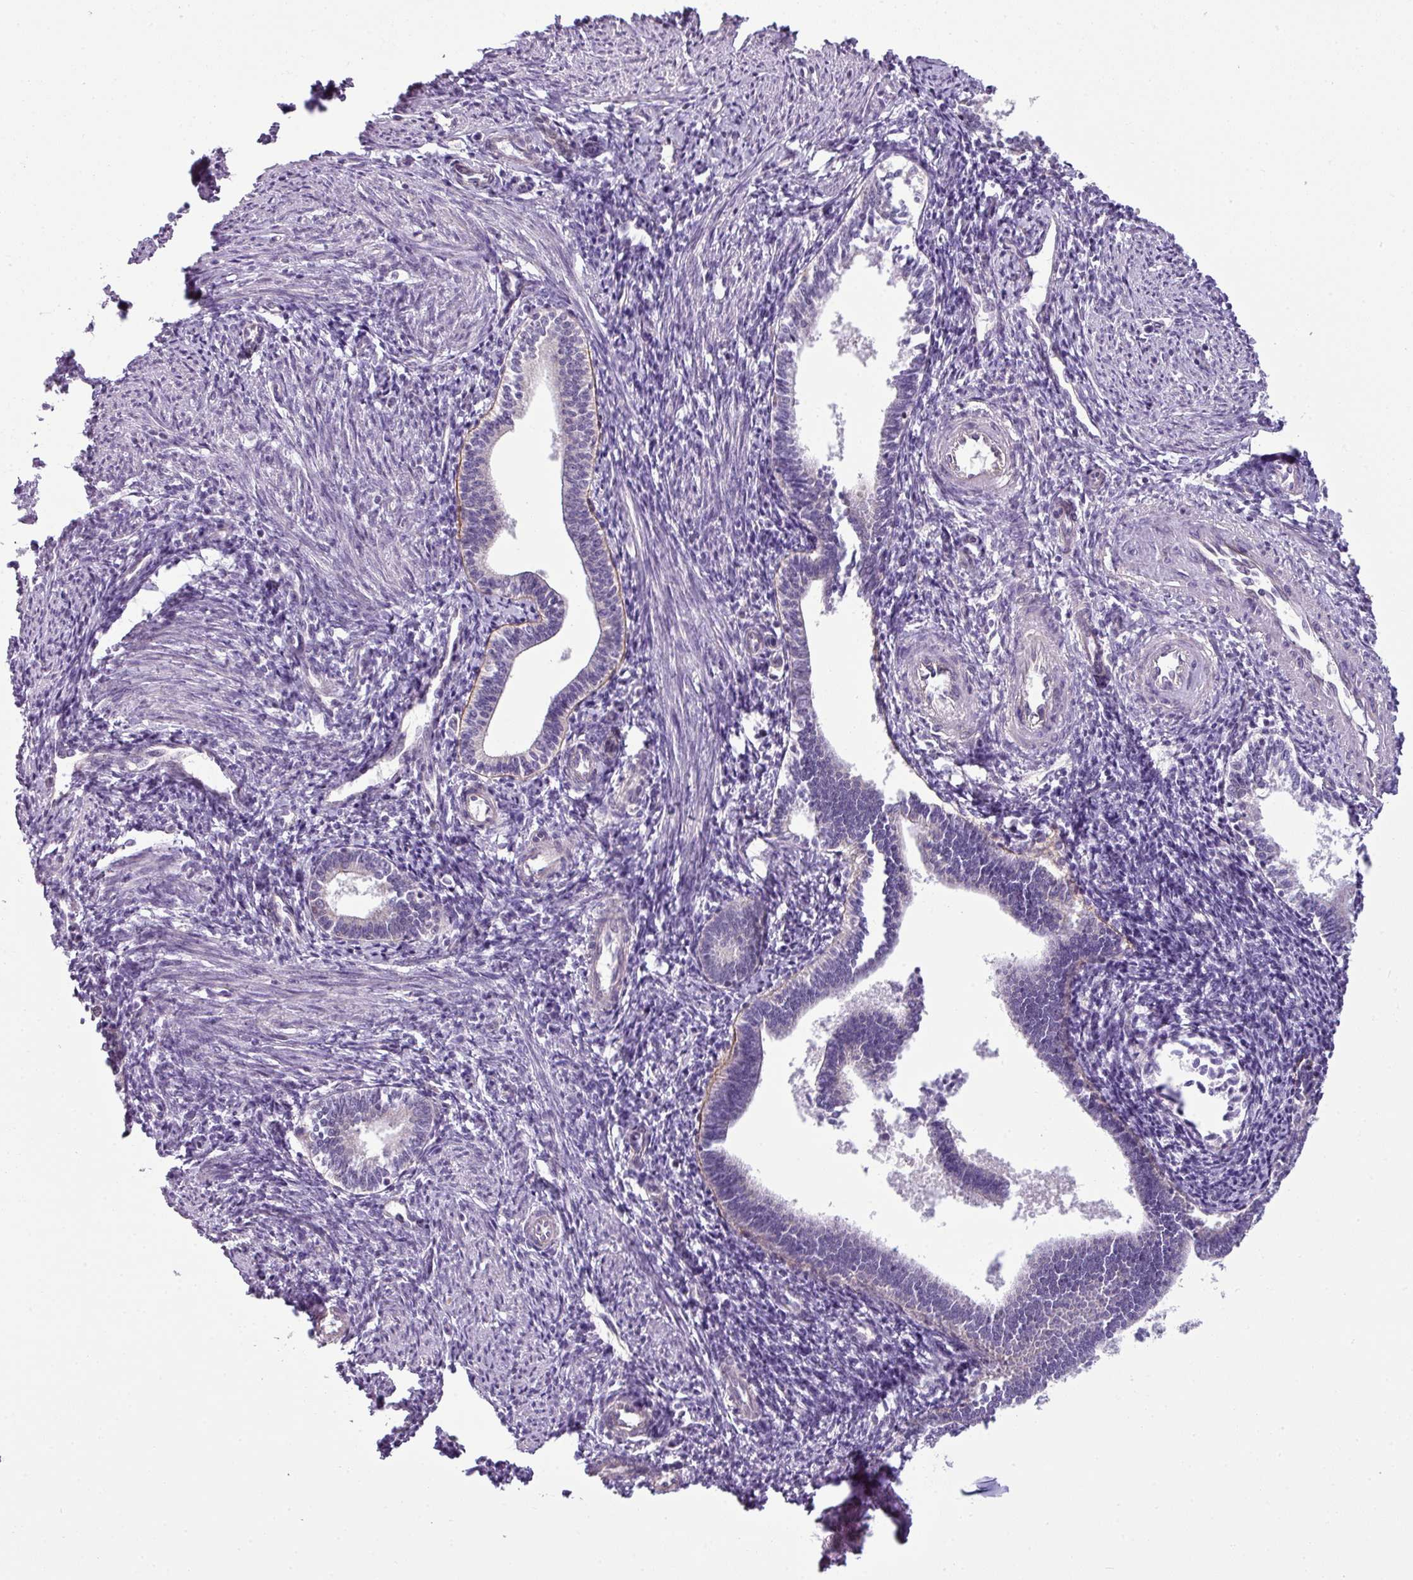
{"staining": {"intensity": "negative", "quantity": "none", "location": "none"}, "tissue": "endometrium", "cell_type": "Cells in endometrial stroma", "image_type": "normal", "snomed": [{"axis": "morphology", "description": "Normal tissue, NOS"}, {"axis": "topography", "description": "Endometrium"}], "caption": "Immunohistochemistry (IHC) photomicrograph of benign endometrium stained for a protein (brown), which reveals no positivity in cells in endometrial stroma. (DAB immunohistochemistry visualized using brightfield microscopy, high magnification).", "gene": "TOR1AIP2", "patient": {"sex": "female", "age": 41}}